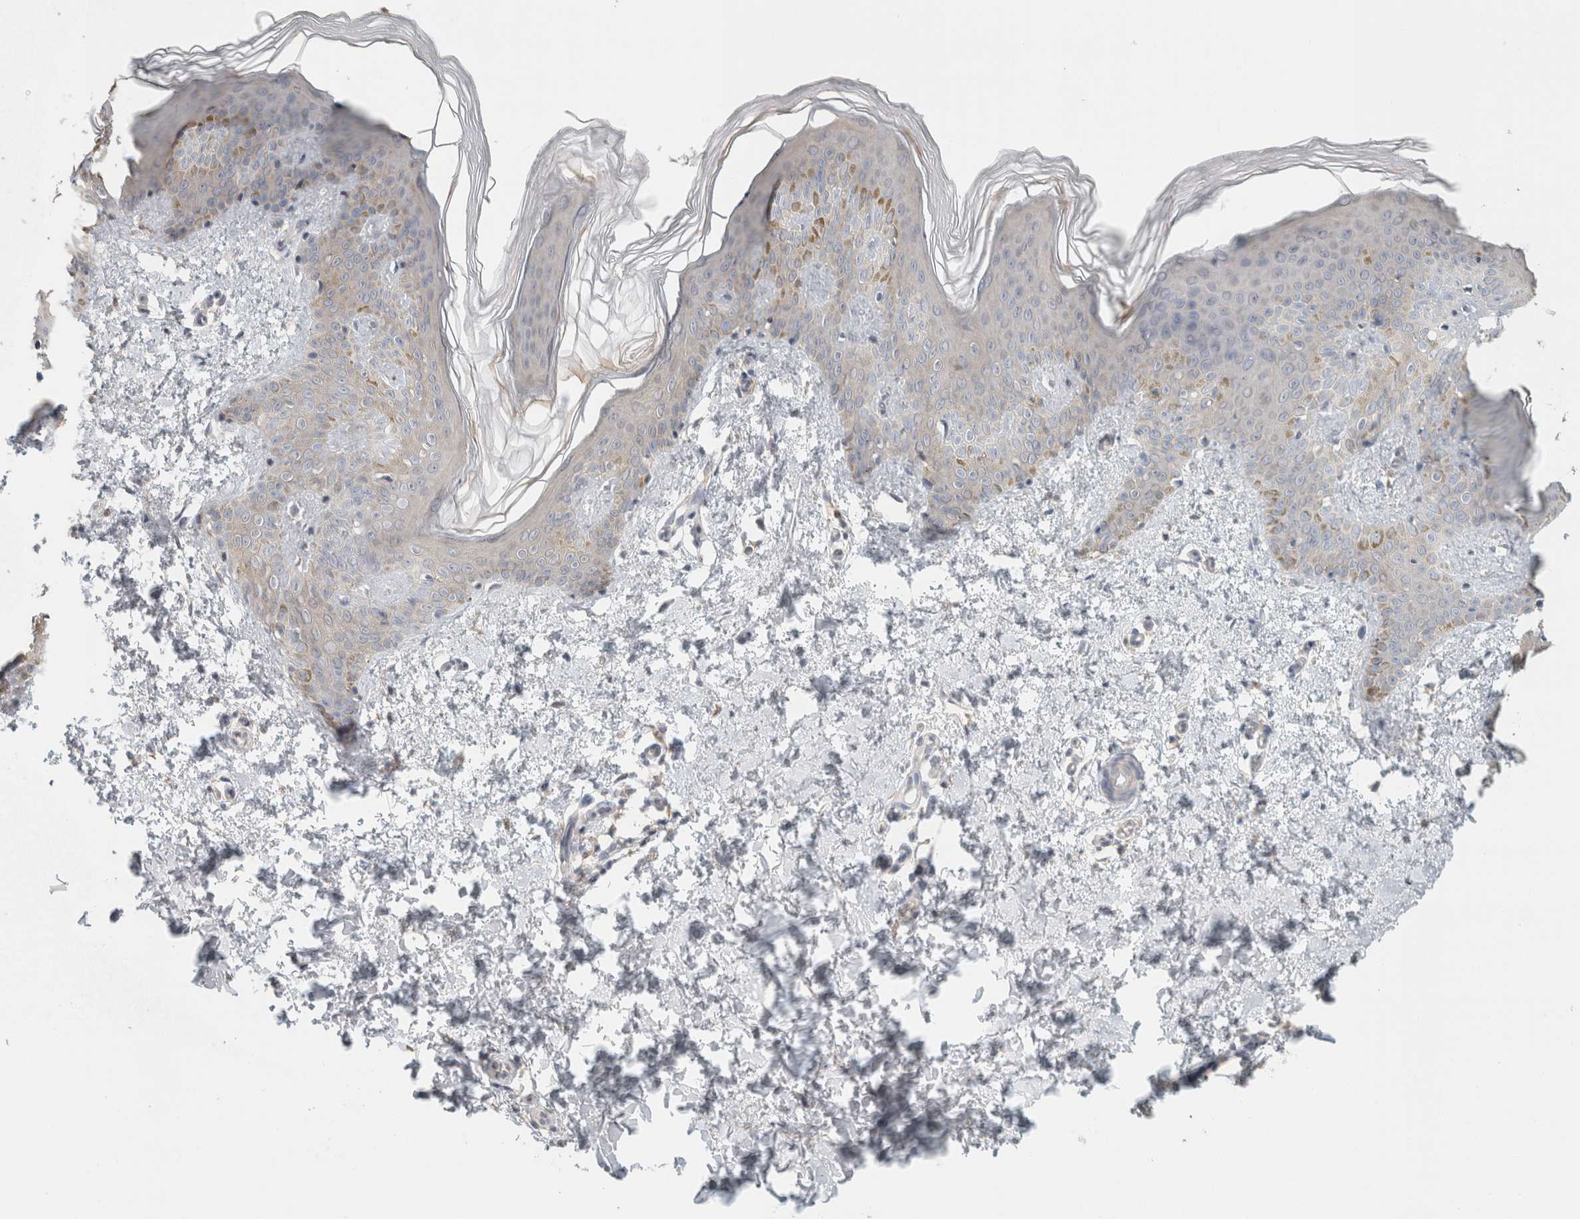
{"staining": {"intensity": "negative", "quantity": "none", "location": "none"}, "tissue": "skin", "cell_type": "Fibroblasts", "image_type": "normal", "snomed": [{"axis": "morphology", "description": "Normal tissue, NOS"}, {"axis": "morphology", "description": "Neoplasm, benign, NOS"}, {"axis": "topography", "description": "Skin"}, {"axis": "topography", "description": "Soft tissue"}], "caption": "An immunohistochemistry image of unremarkable skin is shown. There is no staining in fibroblasts of skin. The staining was performed using DAB to visualize the protein expression in brown, while the nuclei were stained in blue with hematoxylin (Magnification: 20x).", "gene": "SCIN", "patient": {"sex": "male", "age": 26}}